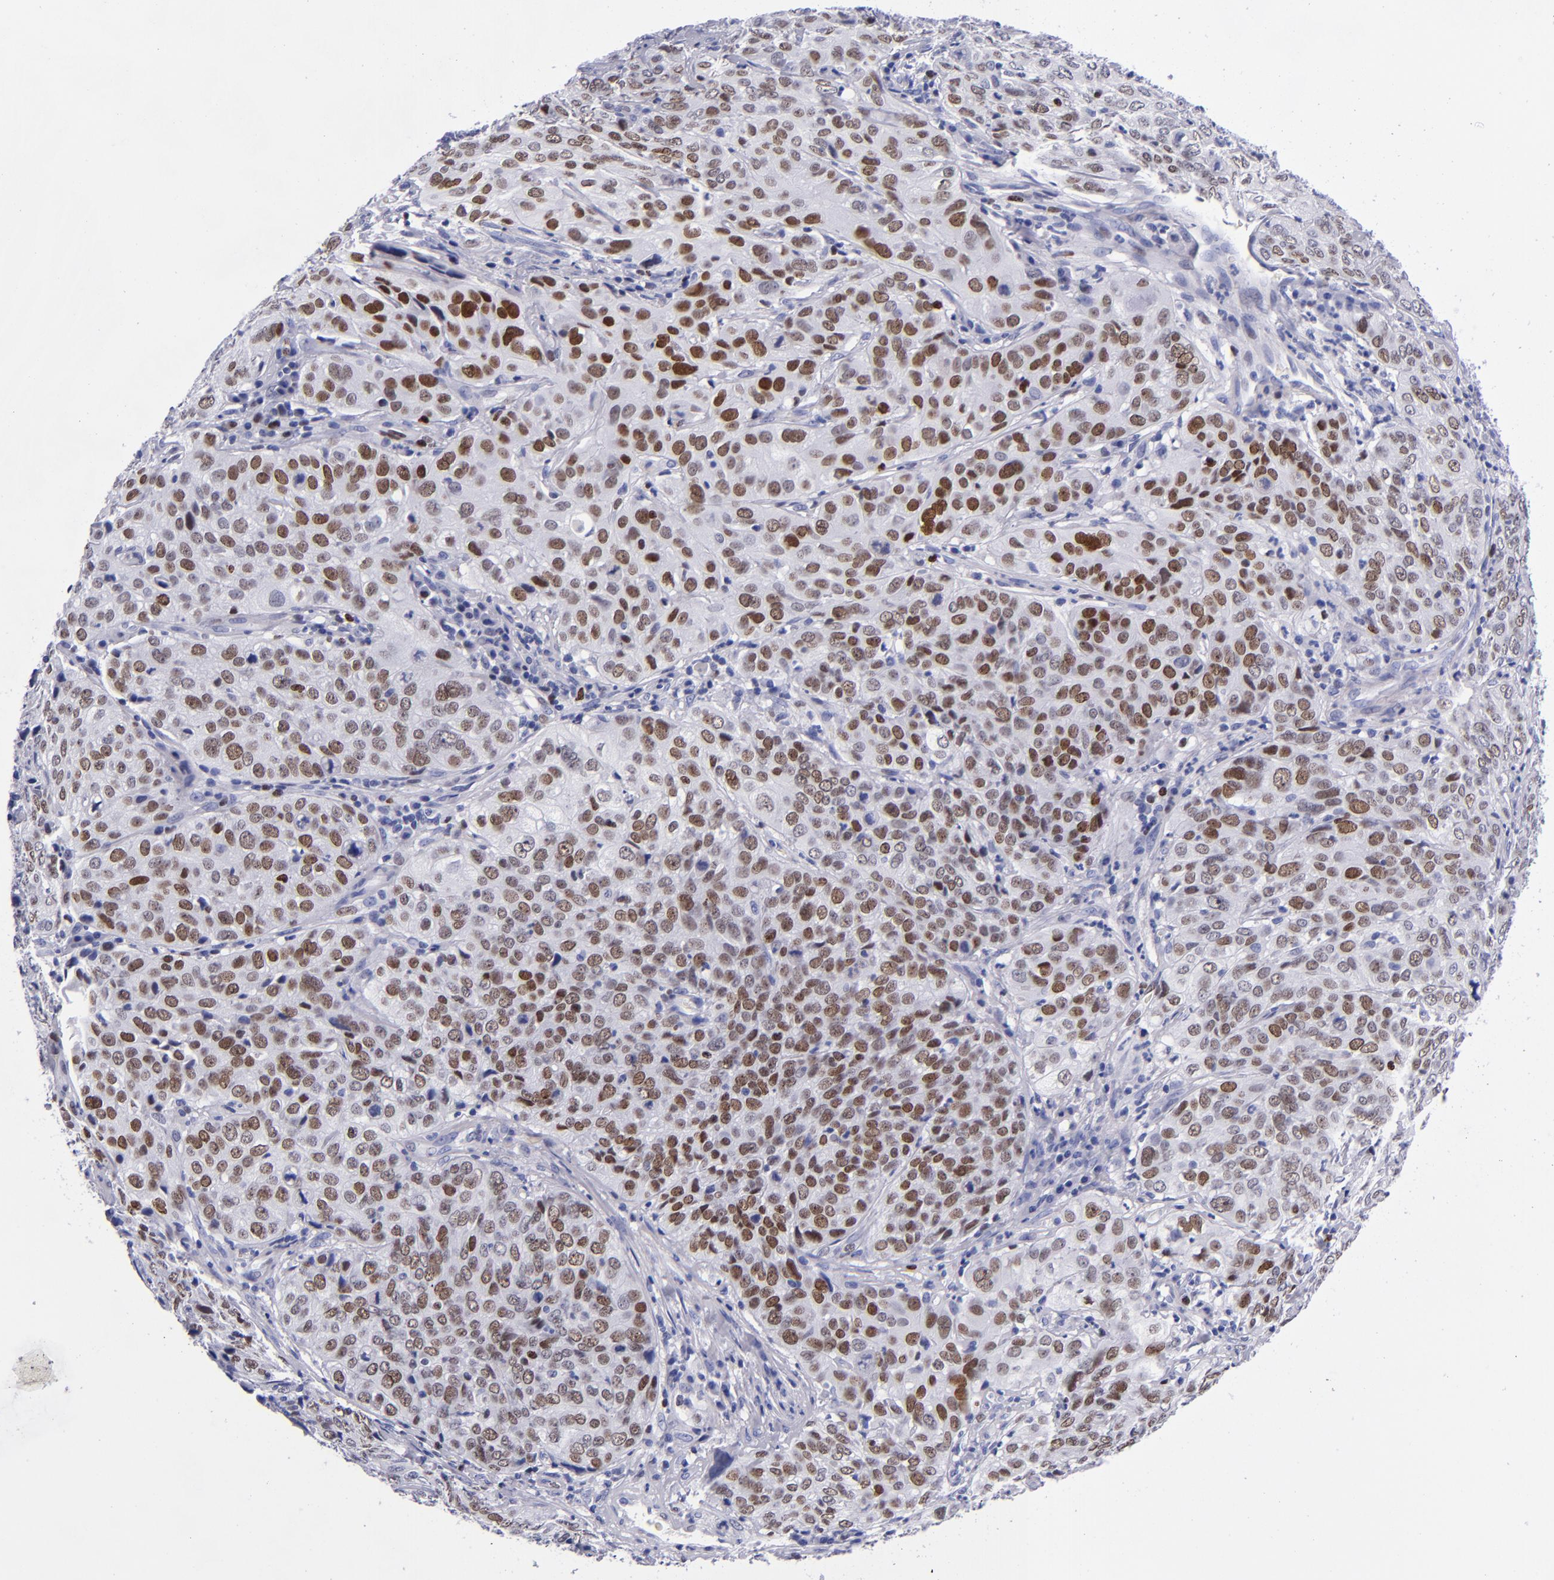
{"staining": {"intensity": "strong", "quantity": ">75%", "location": "nuclear"}, "tissue": "cervical cancer", "cell_type": "Tumor cells", "image_type": "cancer", "snomed": [{"axis": "morphology", "description": "Squamous cell carcinoma, NOS"}, {"axis": "topography", "description": "Cervix"}], "caption": "Cervical cancer stained for a protein displays strong nuclear positivity in tumor cells.", "gene": "MCM7", "patient": {"sex": "female", "age": 38}}